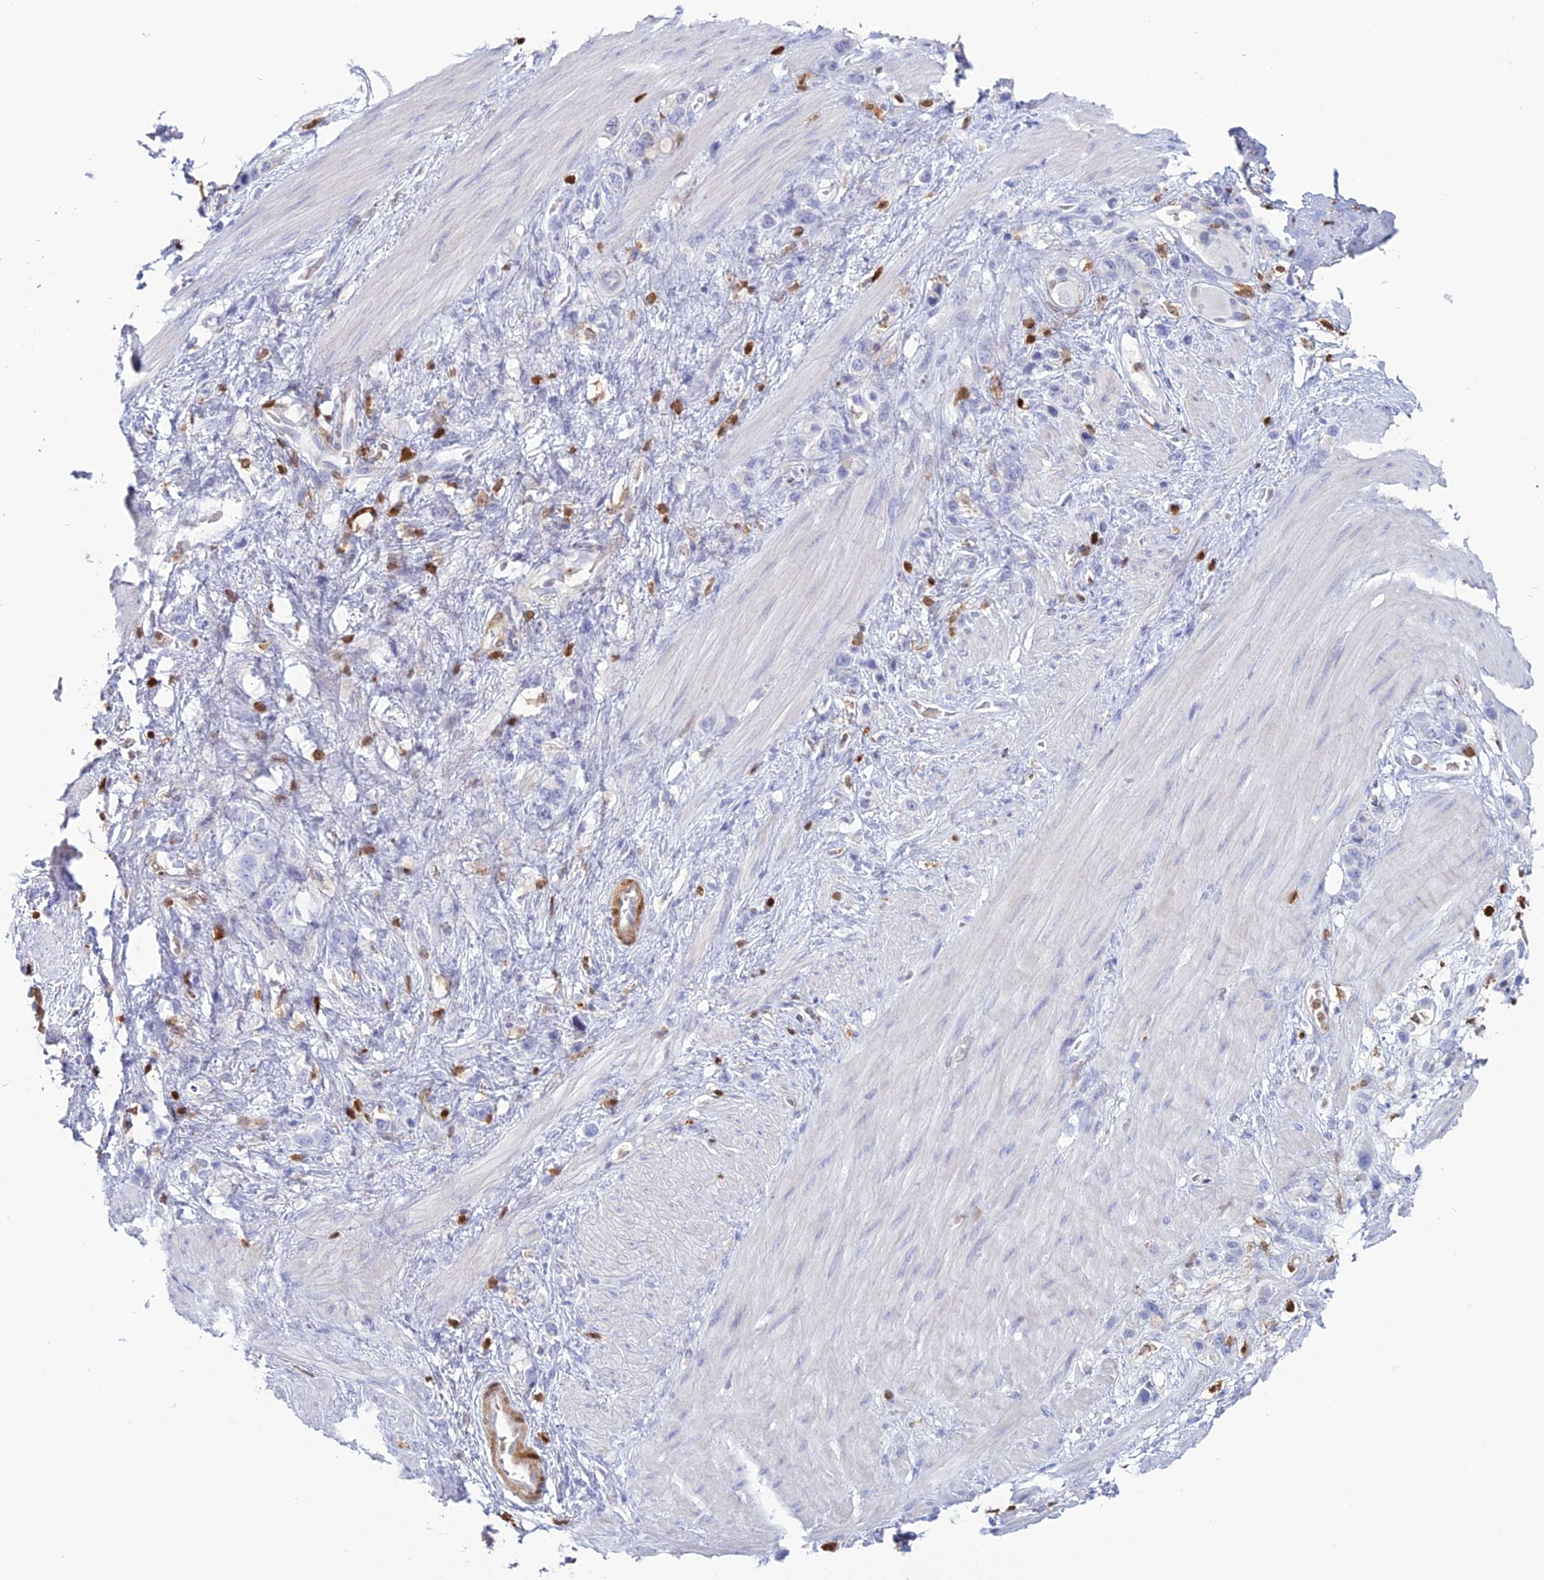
{"staining": {"intensity": "negative", "quantity": "none", "location": "none"}, "tissue": "stomach cancer", "cell_type": "Tumor cells", "image_type": "cancer", "snomed": [{"axis": "morphology", "description": "Adenocarcinoma, NOS"}, {"axis": "morphology", "description": "Adenocarcinoma, High grade"}, {"axis": "topography", "description": "Stomach, upper"}, {"axis": "topography", "description": "Stomach, lower"}], "caption": "IHC photomicrograph of neoplastic tissue: human stomach cancer stained with DAB displays no significant protein staining in tumor cells.", "gene": "PGBD4", "patient": {"sex": "female", "age": 65}}